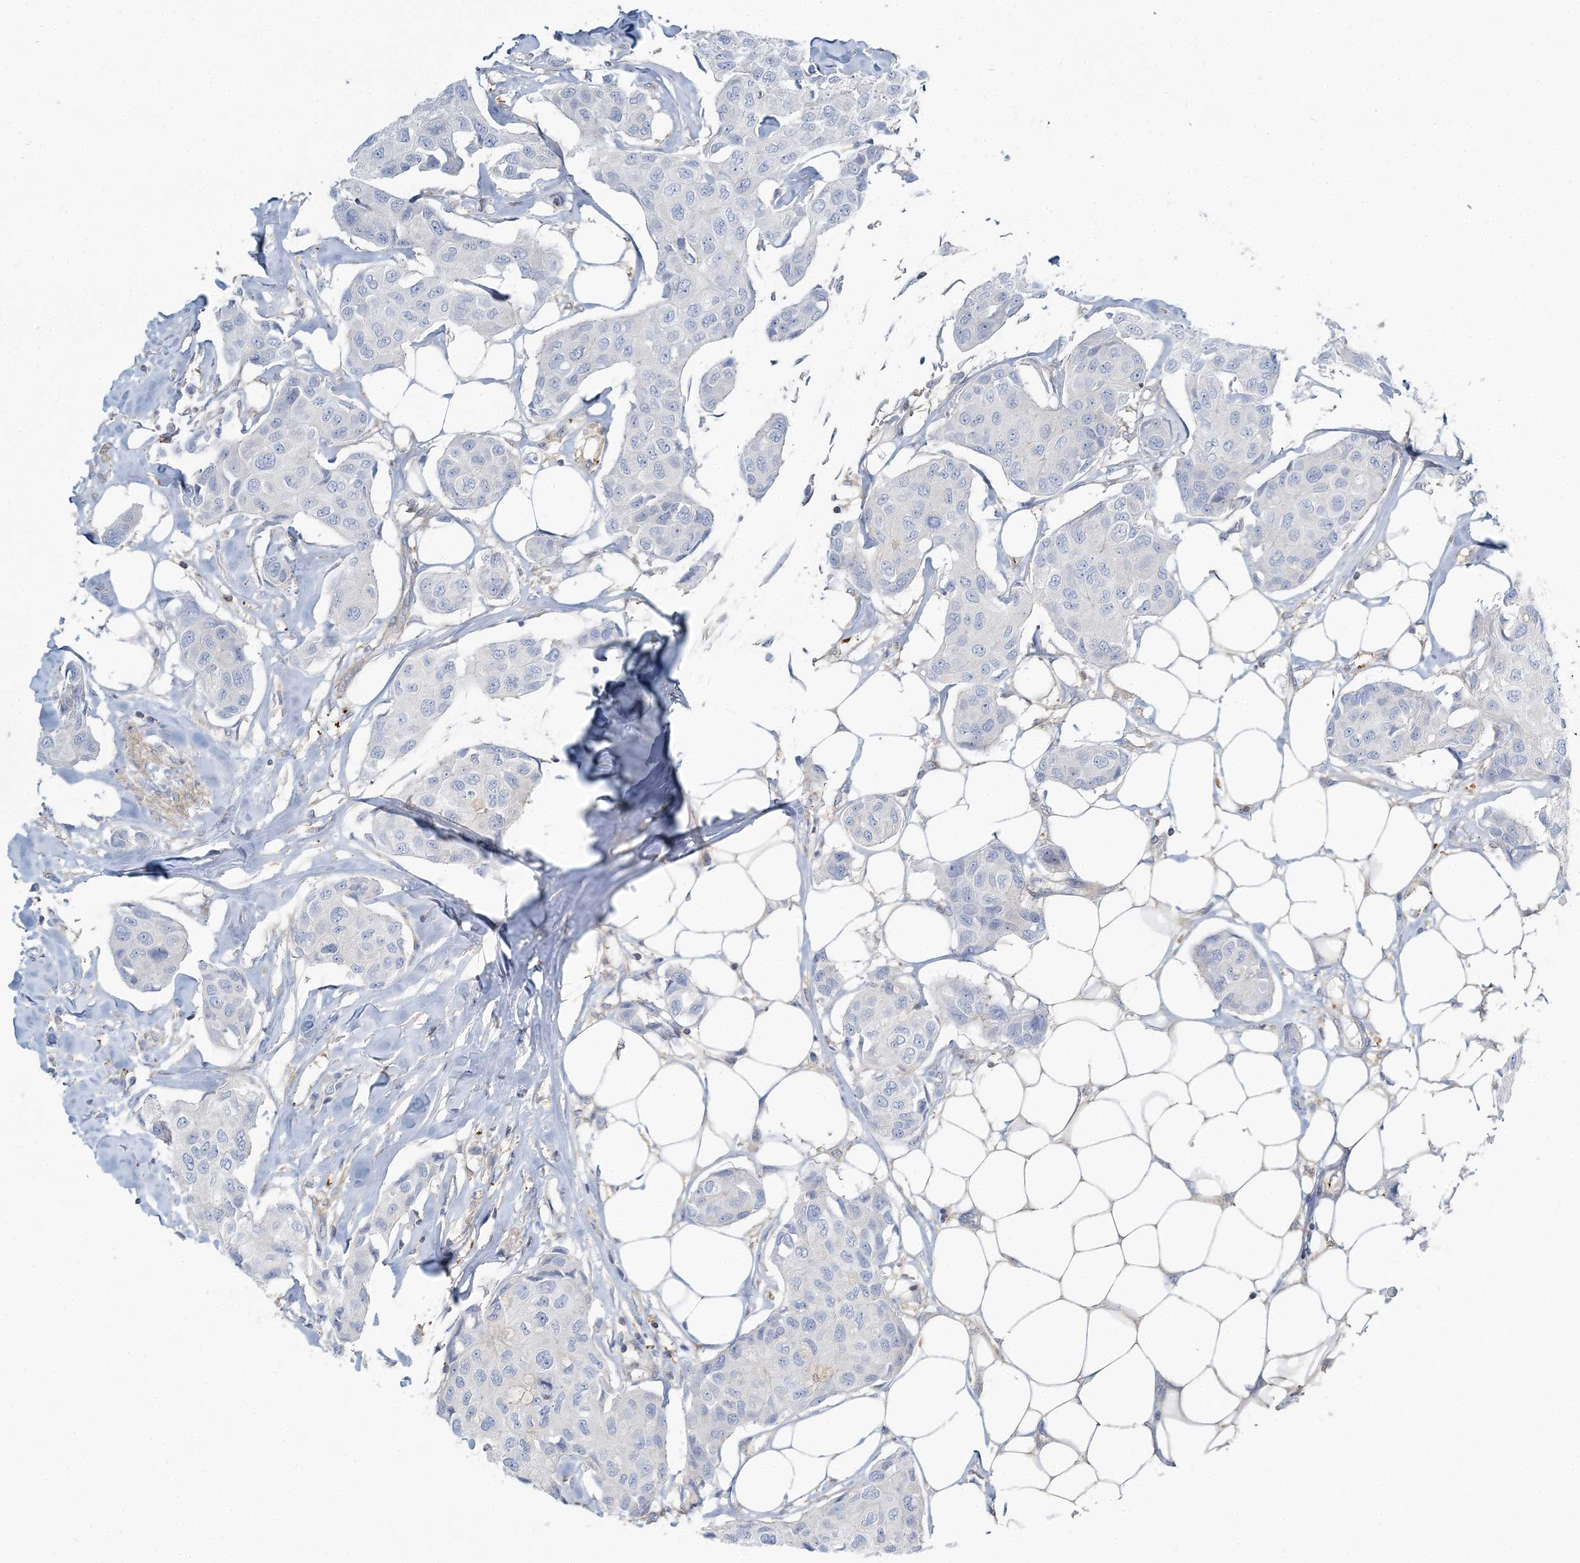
{"staining": {"intensity": "negative", "quantity": "none", "location": "none"}, "tissue": "breast cancer", "cell_type": "Tumor cells", "image_type": "cancer", "snomed": [{"axis": "morphology", "description": "Duct carcinoma"}, {"axis": "topography", "description": "Breast"}], "caption": "High magnification brightfield microscopy of breast cancer stained with DAB (3,3'-diaminobenzidine) (brown) and counterstained with hematoxylin (blue): tumor cells show no significant staining.", "gene": "CUEDC2", "patient": {"sex": "female", "age": 80}}